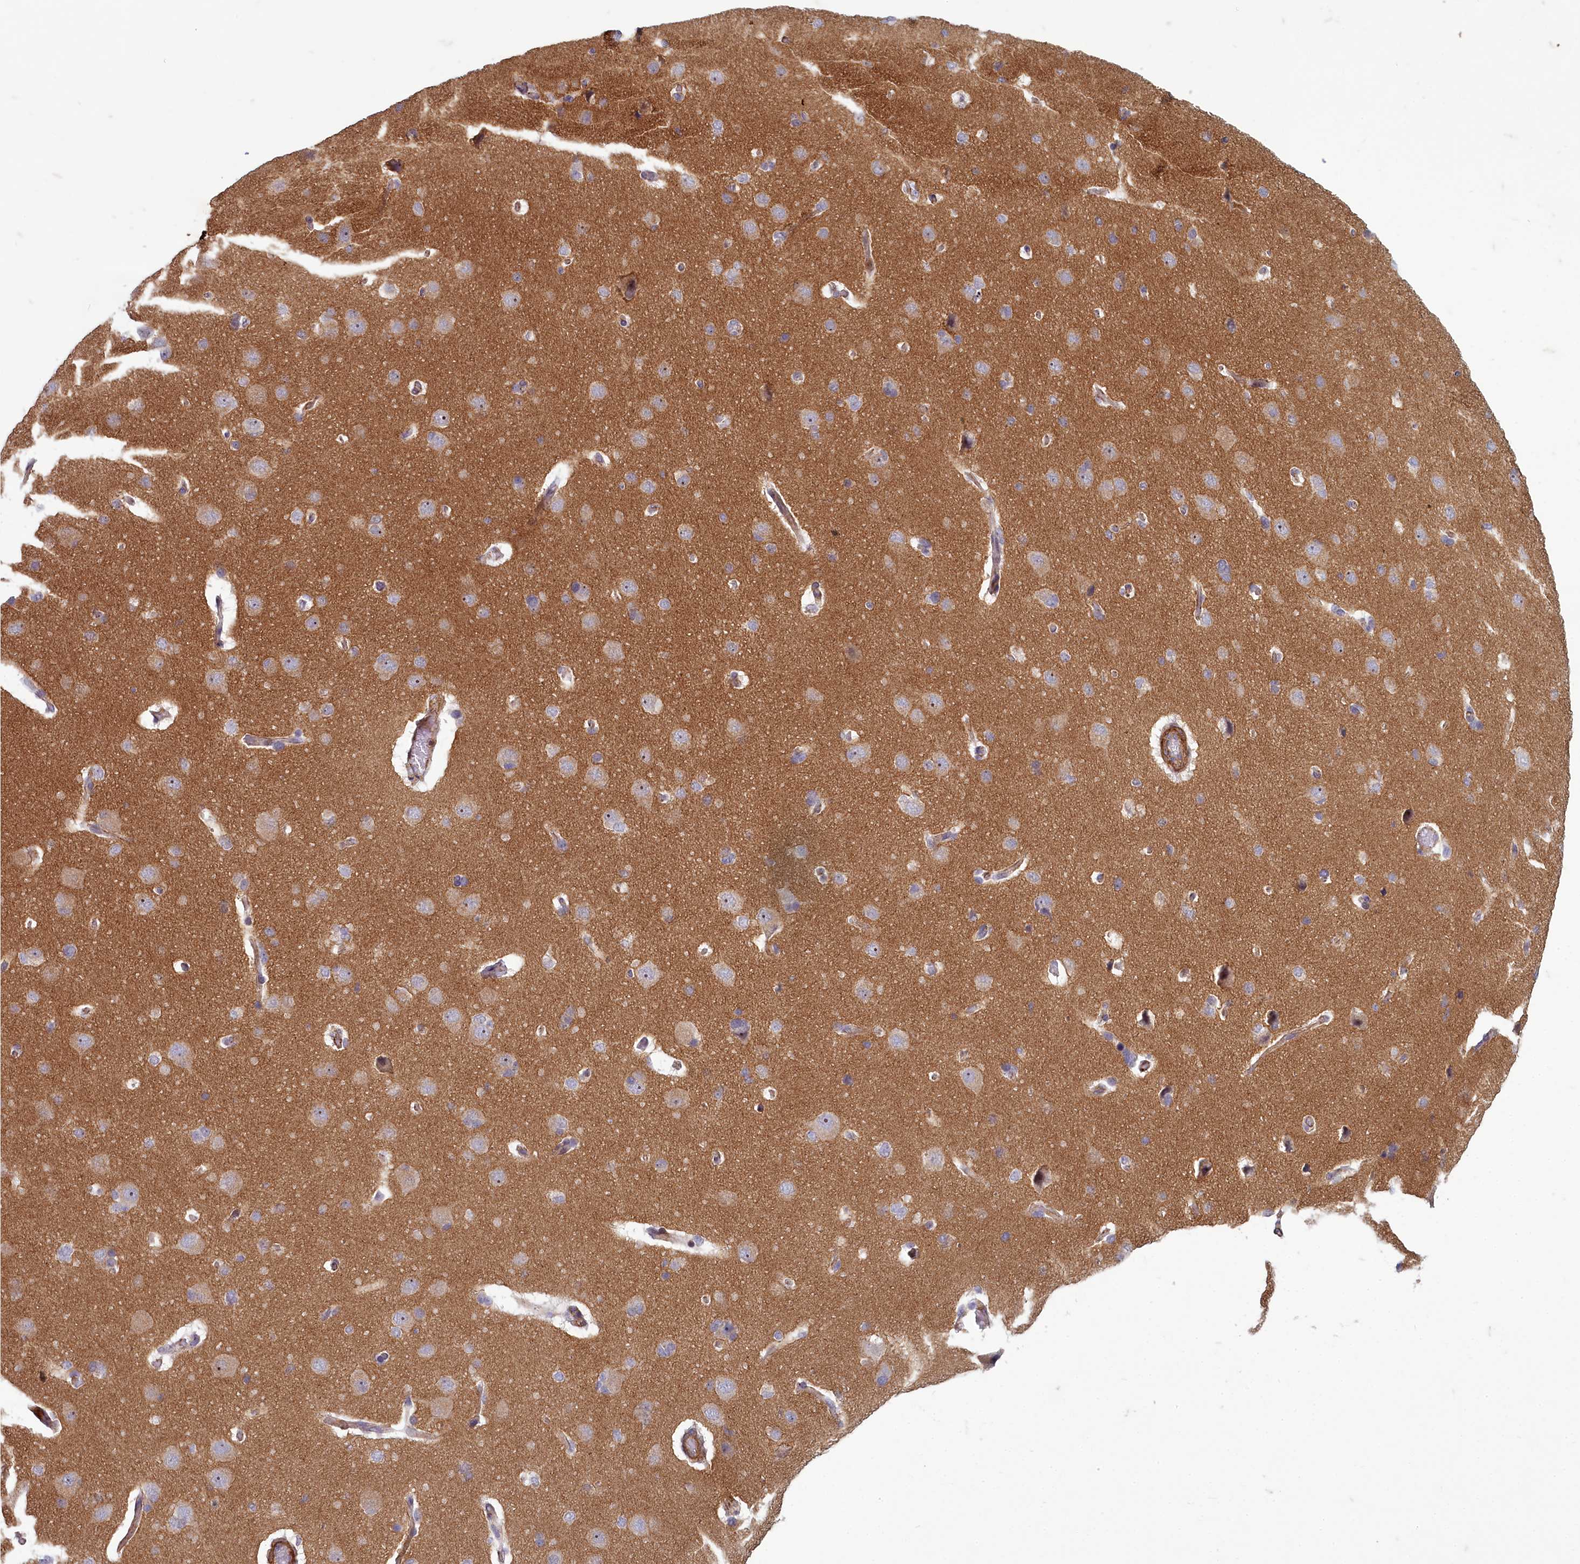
{"staining": {"intensity": "weak", "quantity": ">75%", "location": "cytoplasmic/membranous"}, "tissue": "cerebral cortex", "cell_type": "Endothelial cells", "image_type": "normal", "snomed": [{"axis": "morphology", "description": "Normal tissue, NOS"}, {"axis": "topography", "description": "Cerebral cortex"}], "caption": "This micrograph exhibits normal cerebral cortex stained with IHC to label a protein in brown. The cytoplasmic/membranous of endothelial cells show weak positivity for the protein. Nuclei are counter-stained blue.", "gene": "ZNF626", "patient": {"sex": "male", "age": 62}}